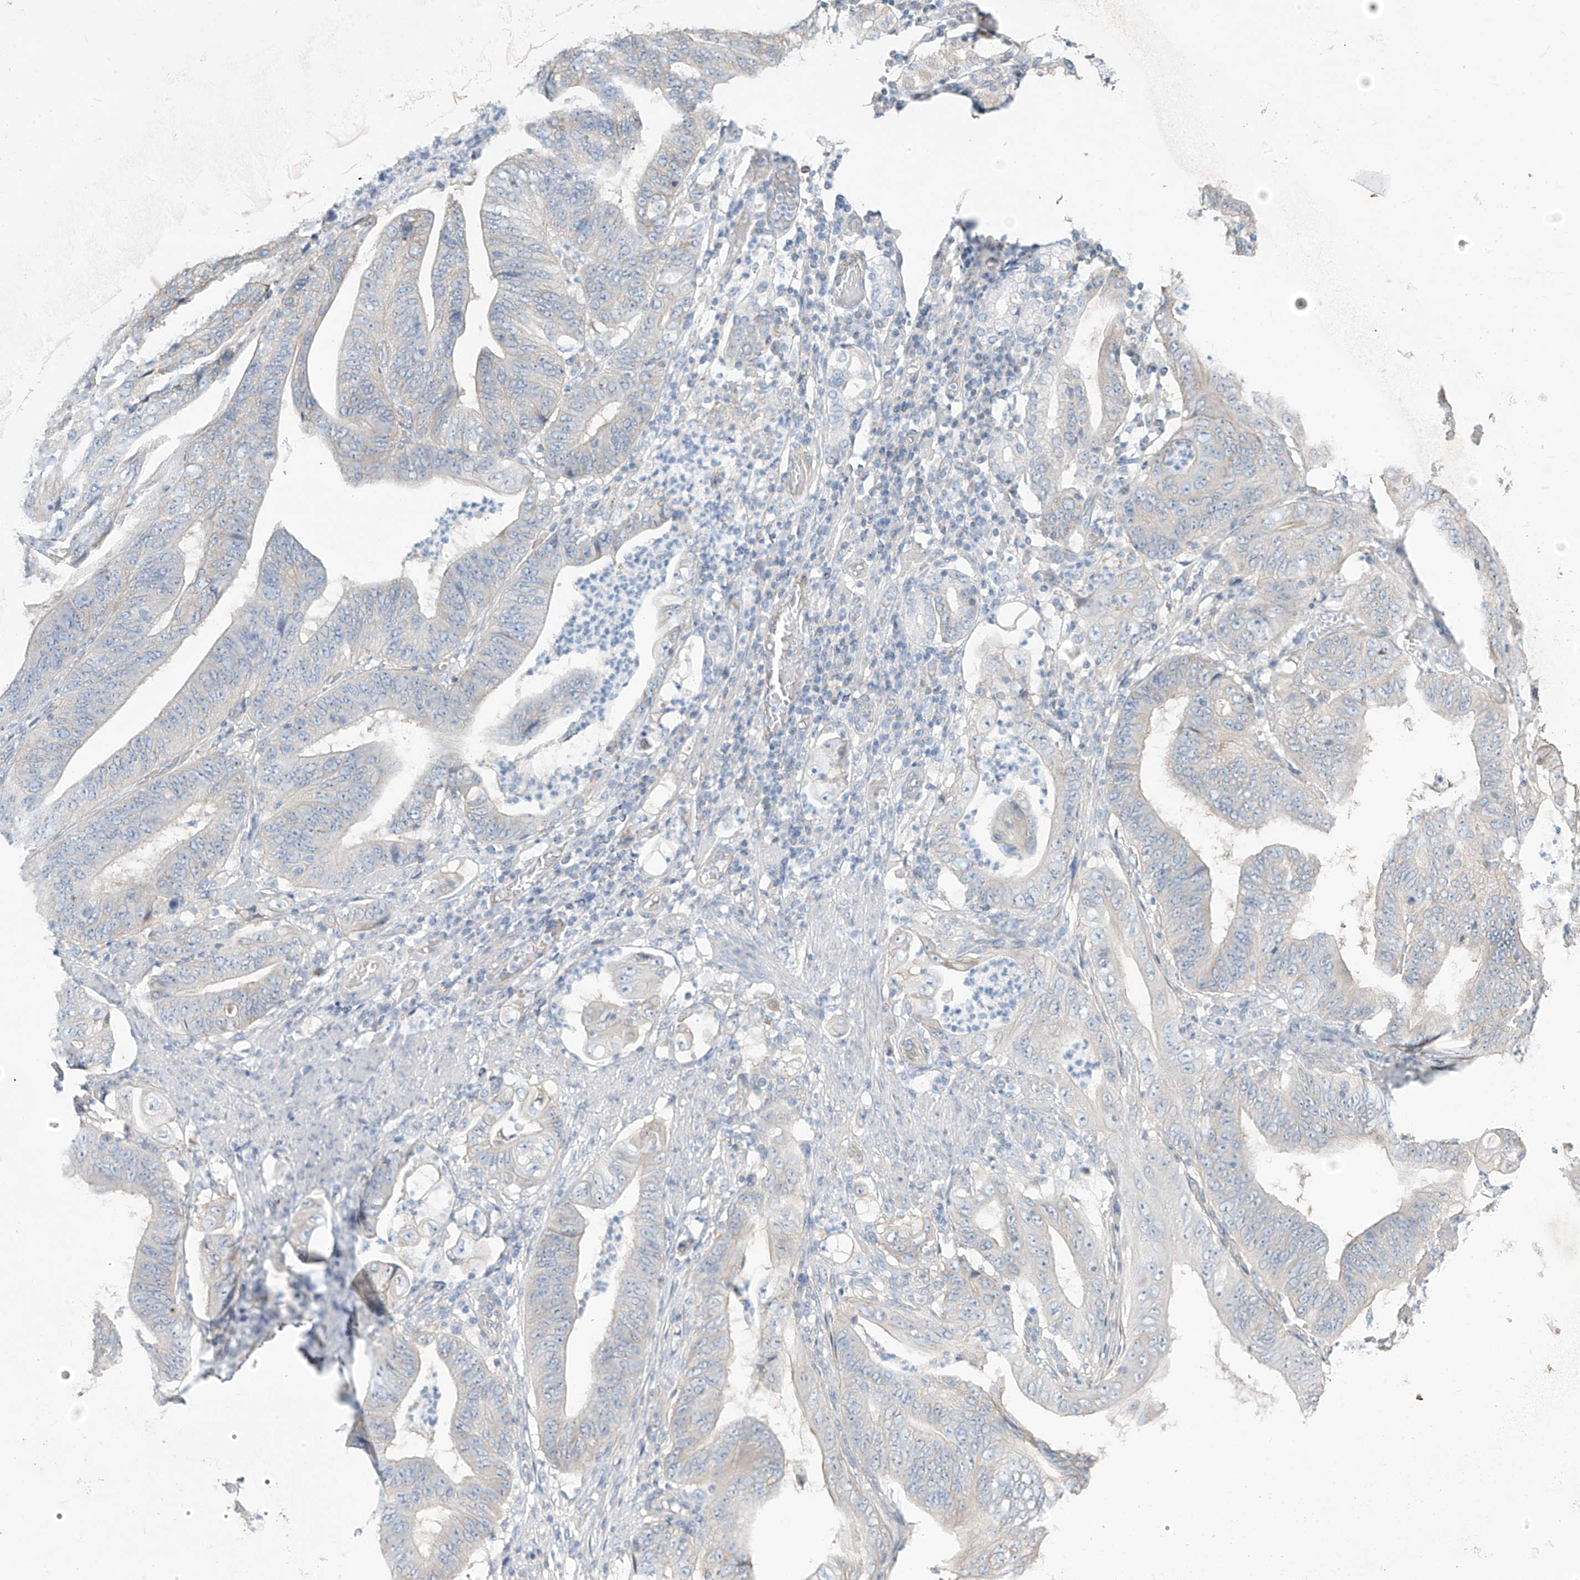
{"staining": {"intensity": "negative", "quantity": "none", "location": "none"}, "tissue": "stomach cancer", "cell_type": "Tumor cells", "image_type": "cancer", "snomed": [{"axis": "morphology", "description": "Adenocarcinoma, NOS"}, {"axis": "topography", "description": "Stomach"}], "caption": "Stomach adenocarcinoma was stained to show a protein in brown. There is no significant positivity in tumor cells.", "gene": "ZNF846", "patient": {"sex": "female", "age": 73}}